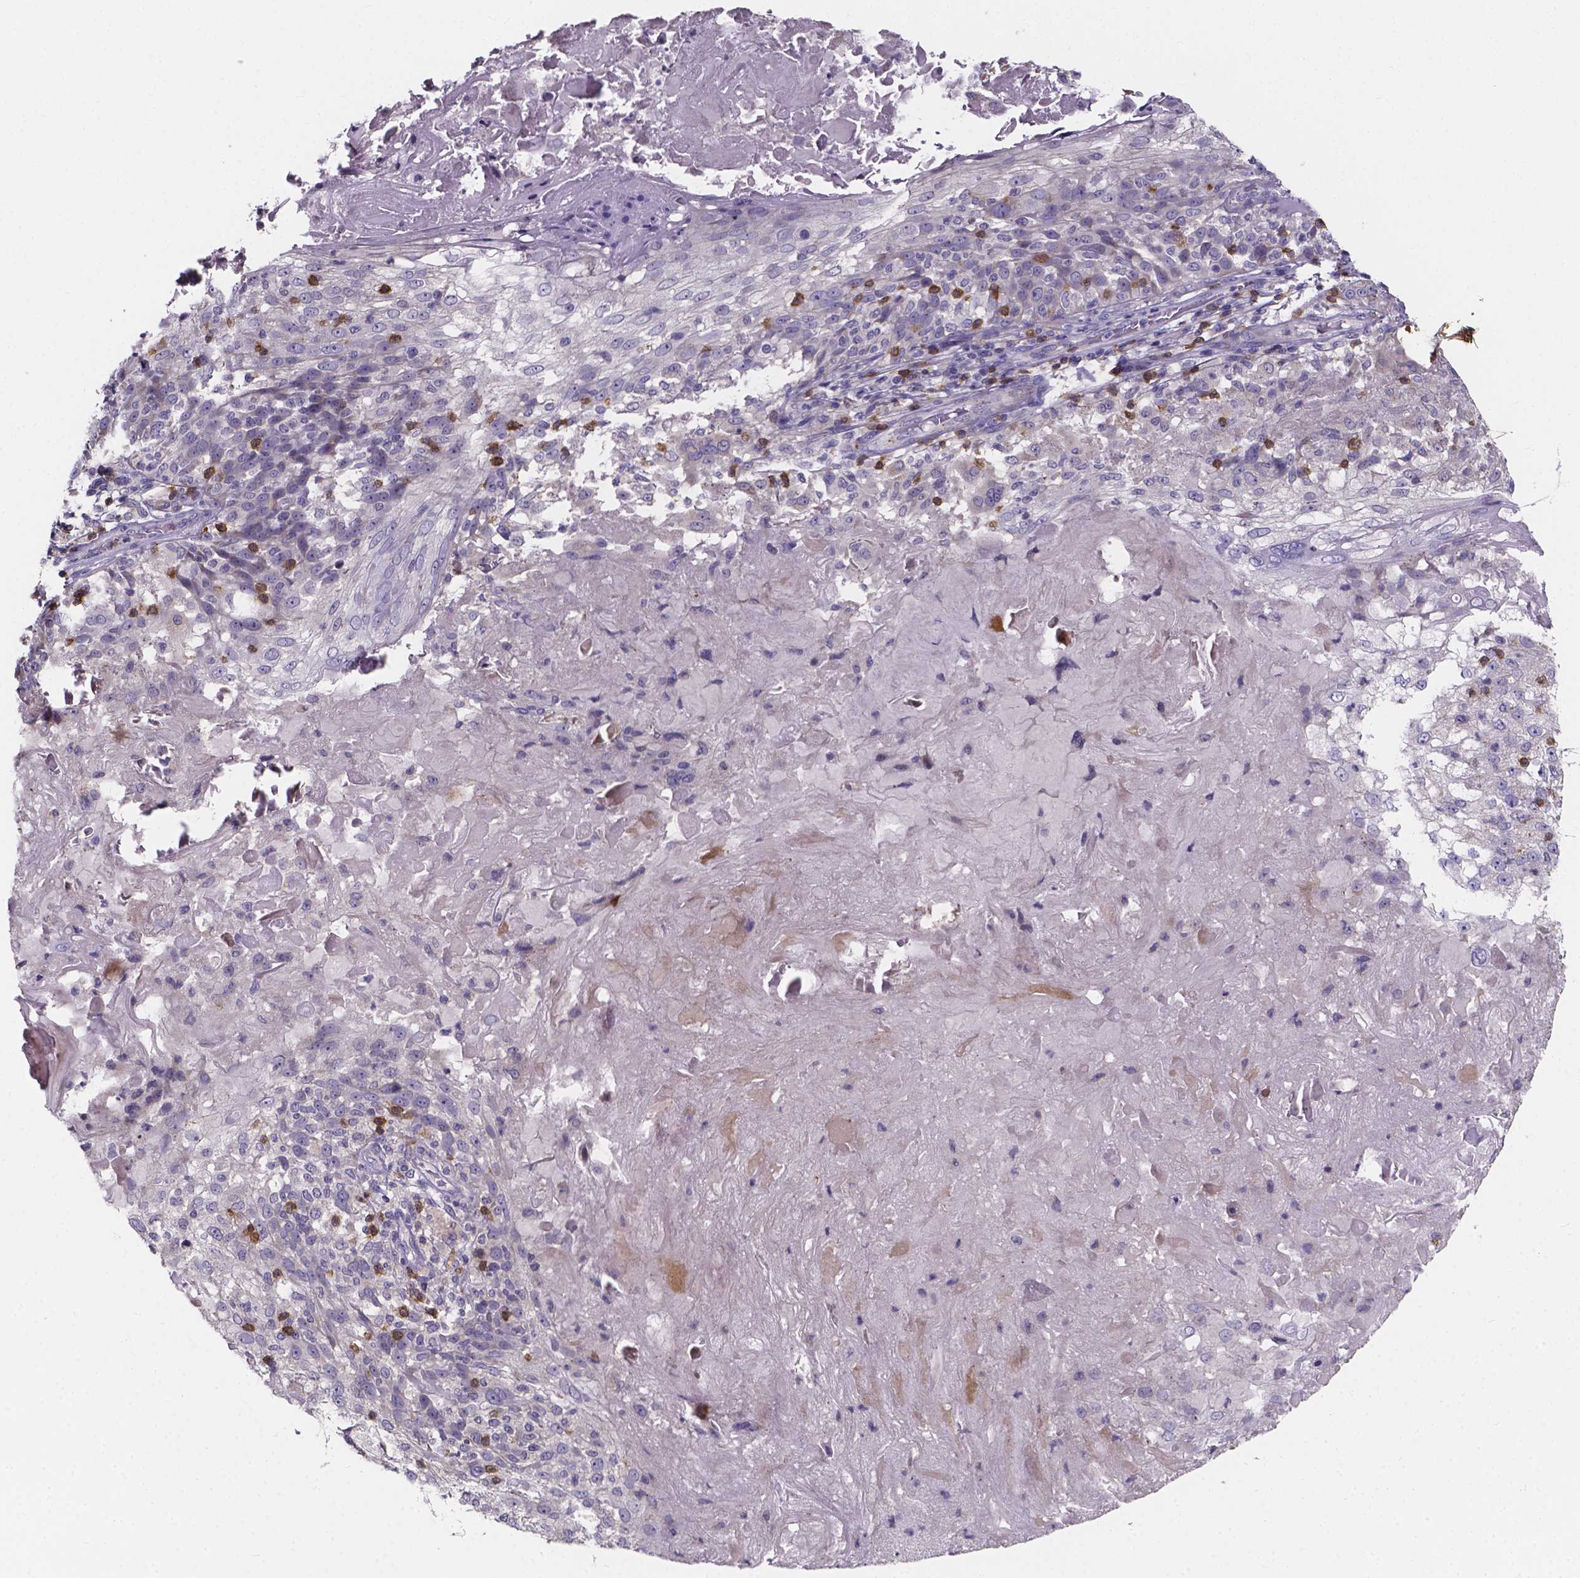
{"staining": {"intensity": "negative", "quantity": "none", "location": "none"}, "tissue": "skin cancer", "cell_type": "Tumor cells", "image_type": "cancer", "snomed": [{"axis": "morphology", "description": "Normal tissue, NOS"}, {"axis": "morphology", "description": "Squamous cell carcinoma, NOS"}, {"axis": "topography", "description": "Skin"}], "caption": "The micrograph displays no significant positivity in tumor cells of squamous cell carcinoma (skin).", "gene": "THEMIS", "patient": {"sex": "female", "age": 83}}